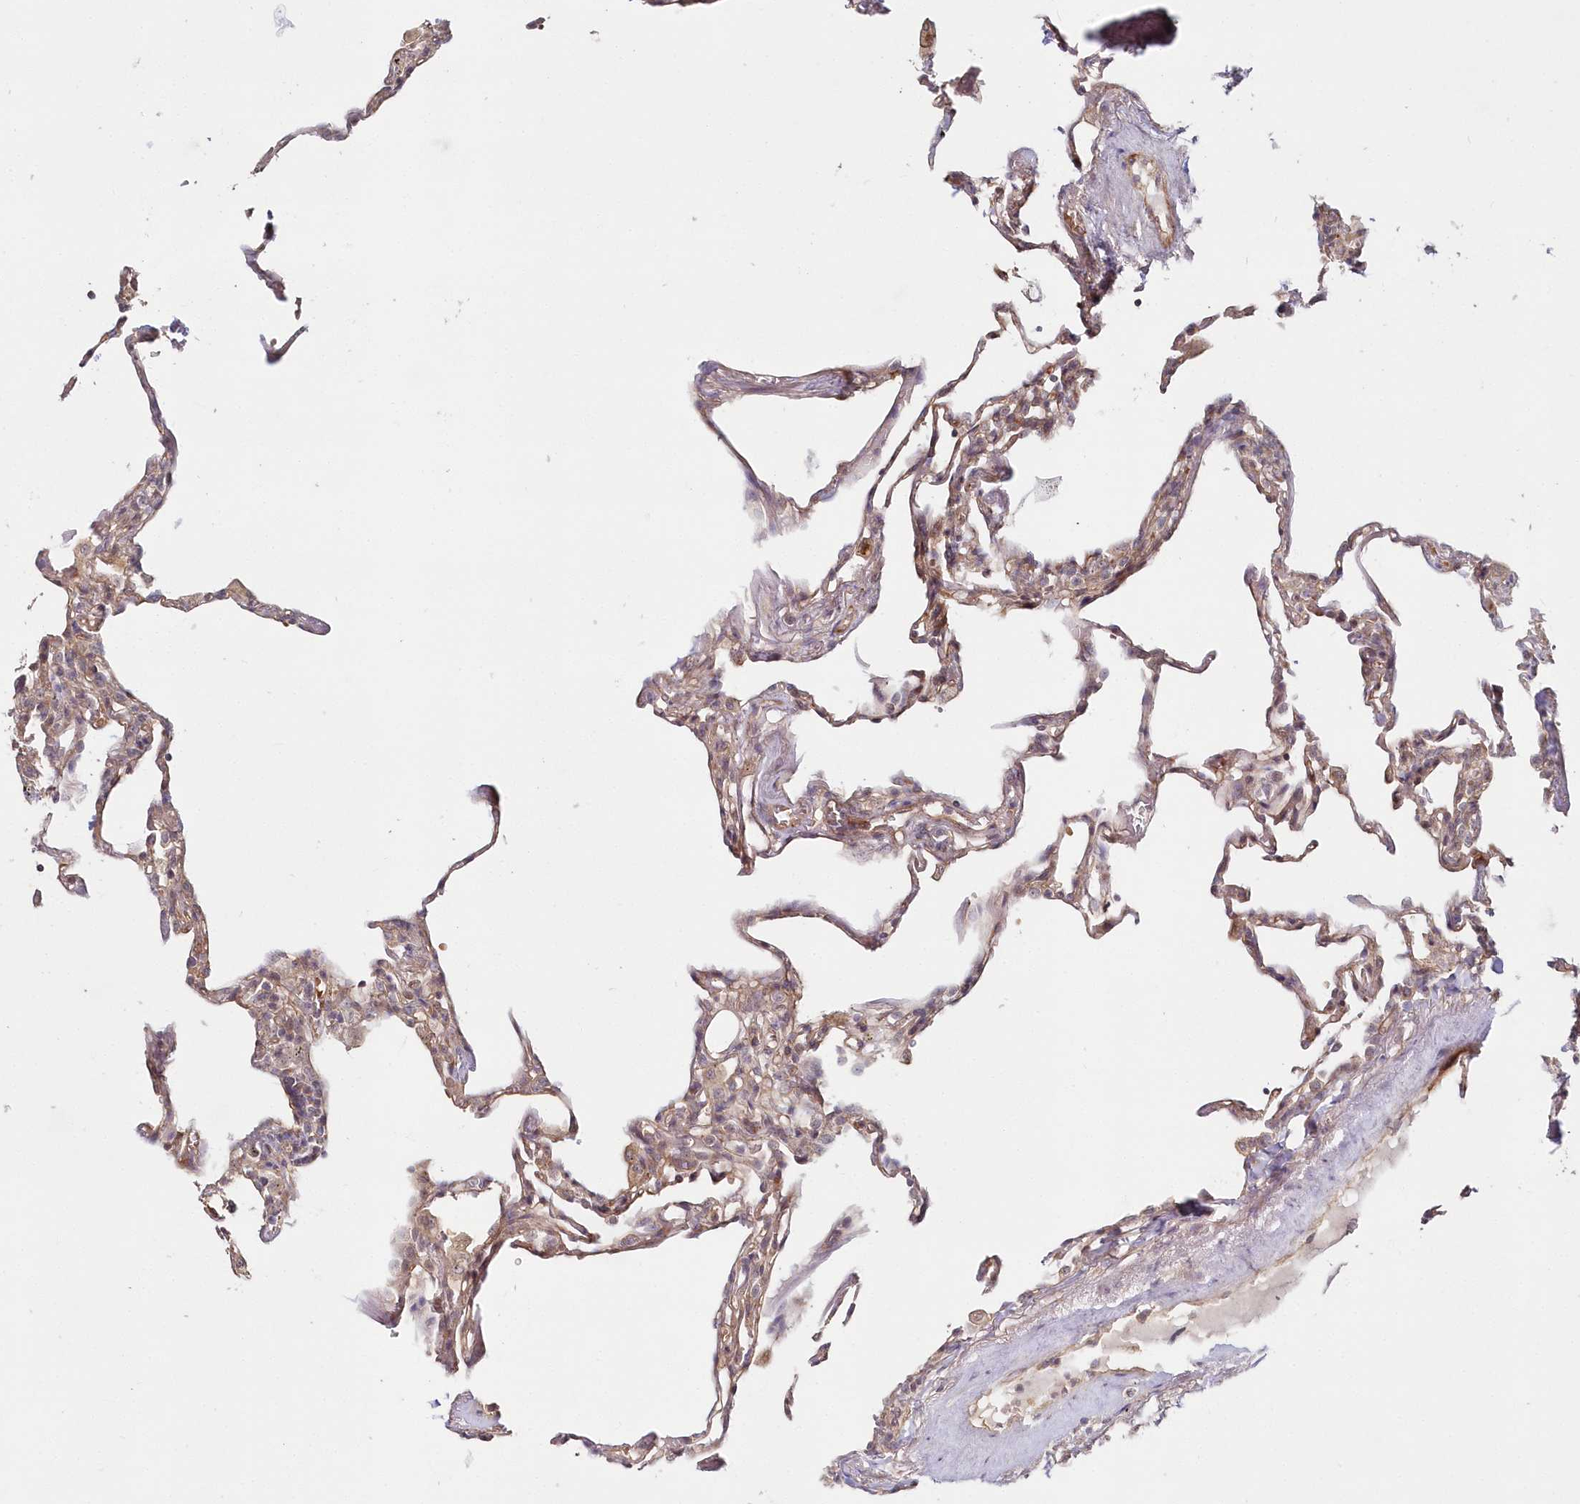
{"staining": {"intensity": "weak", "quantity": "25%-75%", "location": "cytoplasmic/membranous"}, "tissue": "lung", "cell_type": "Alveolar cells", "image_type": "normal", "snomed": [{"axis": "morphology", "description": "Normal tissue, NOS"}, {"axis": "topography", "description": "Lung"}], "caption": "The immunohistochemical stain highlights weak cytoplasmic/membranous positivity in alveolar cells of normal lung. (DAB (3,3'-diaminobenzidine) = brown stain, brightfield microscopy at high magnification).", "gene": "HYCC2", "patient": {"sex": "male", "age": 59}}